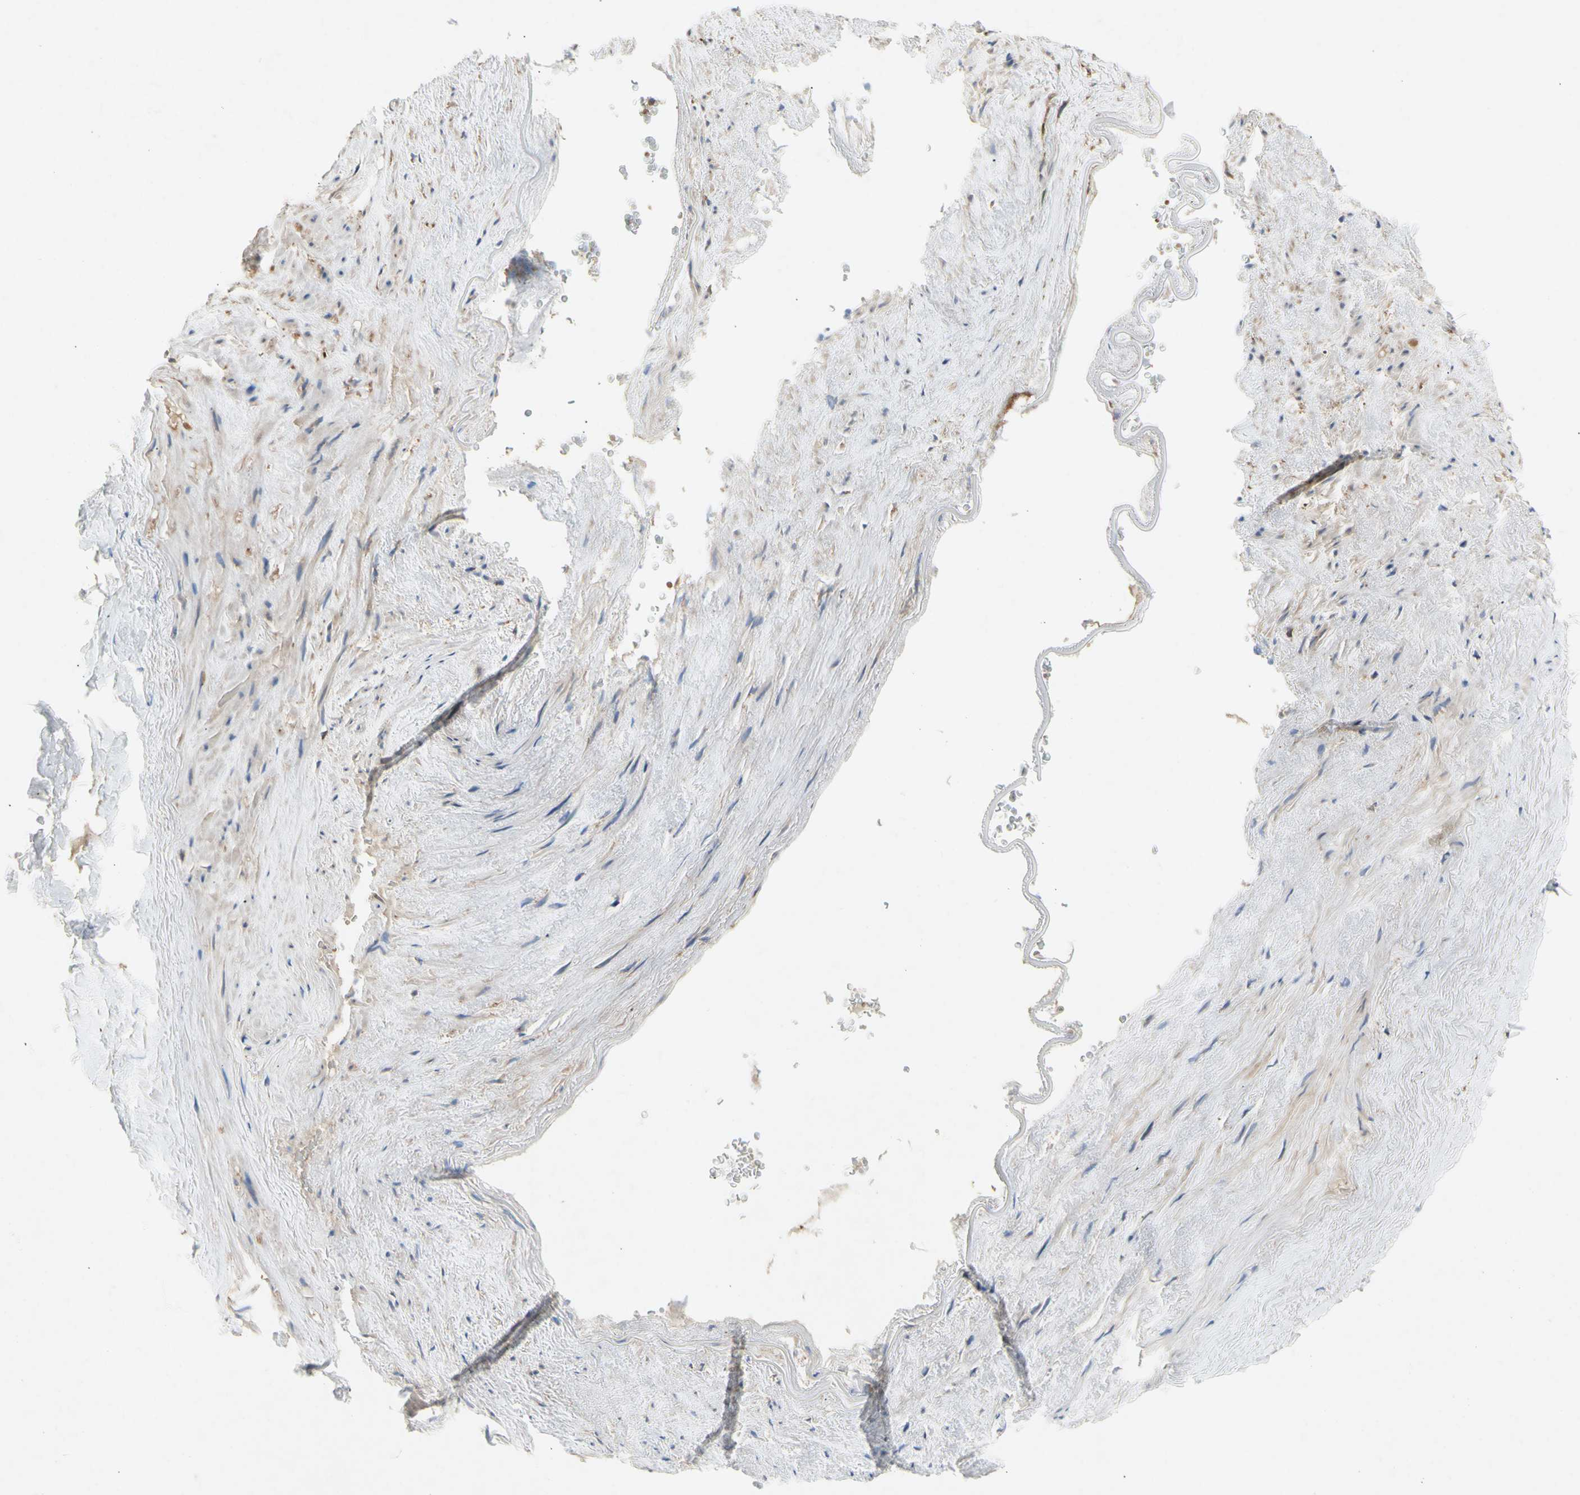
{"staining": {"intensity": "negative", "quantity": "none", "location": "none"}, "tissue": "adipose tissue", "cell_type": "Adipocytes", "image_type": "normal", "snomed": [{"axis": "morphology", "description": "Normal tissue, NOS"}, {"axis": "topography", "description": "Peripheral nerve tissue"}], "caption": "The image demonstrates no significant staining in adipocytes of adipose tissue.", "gene": "KLC1", "patient": {"sex": "male", "age": 70}}